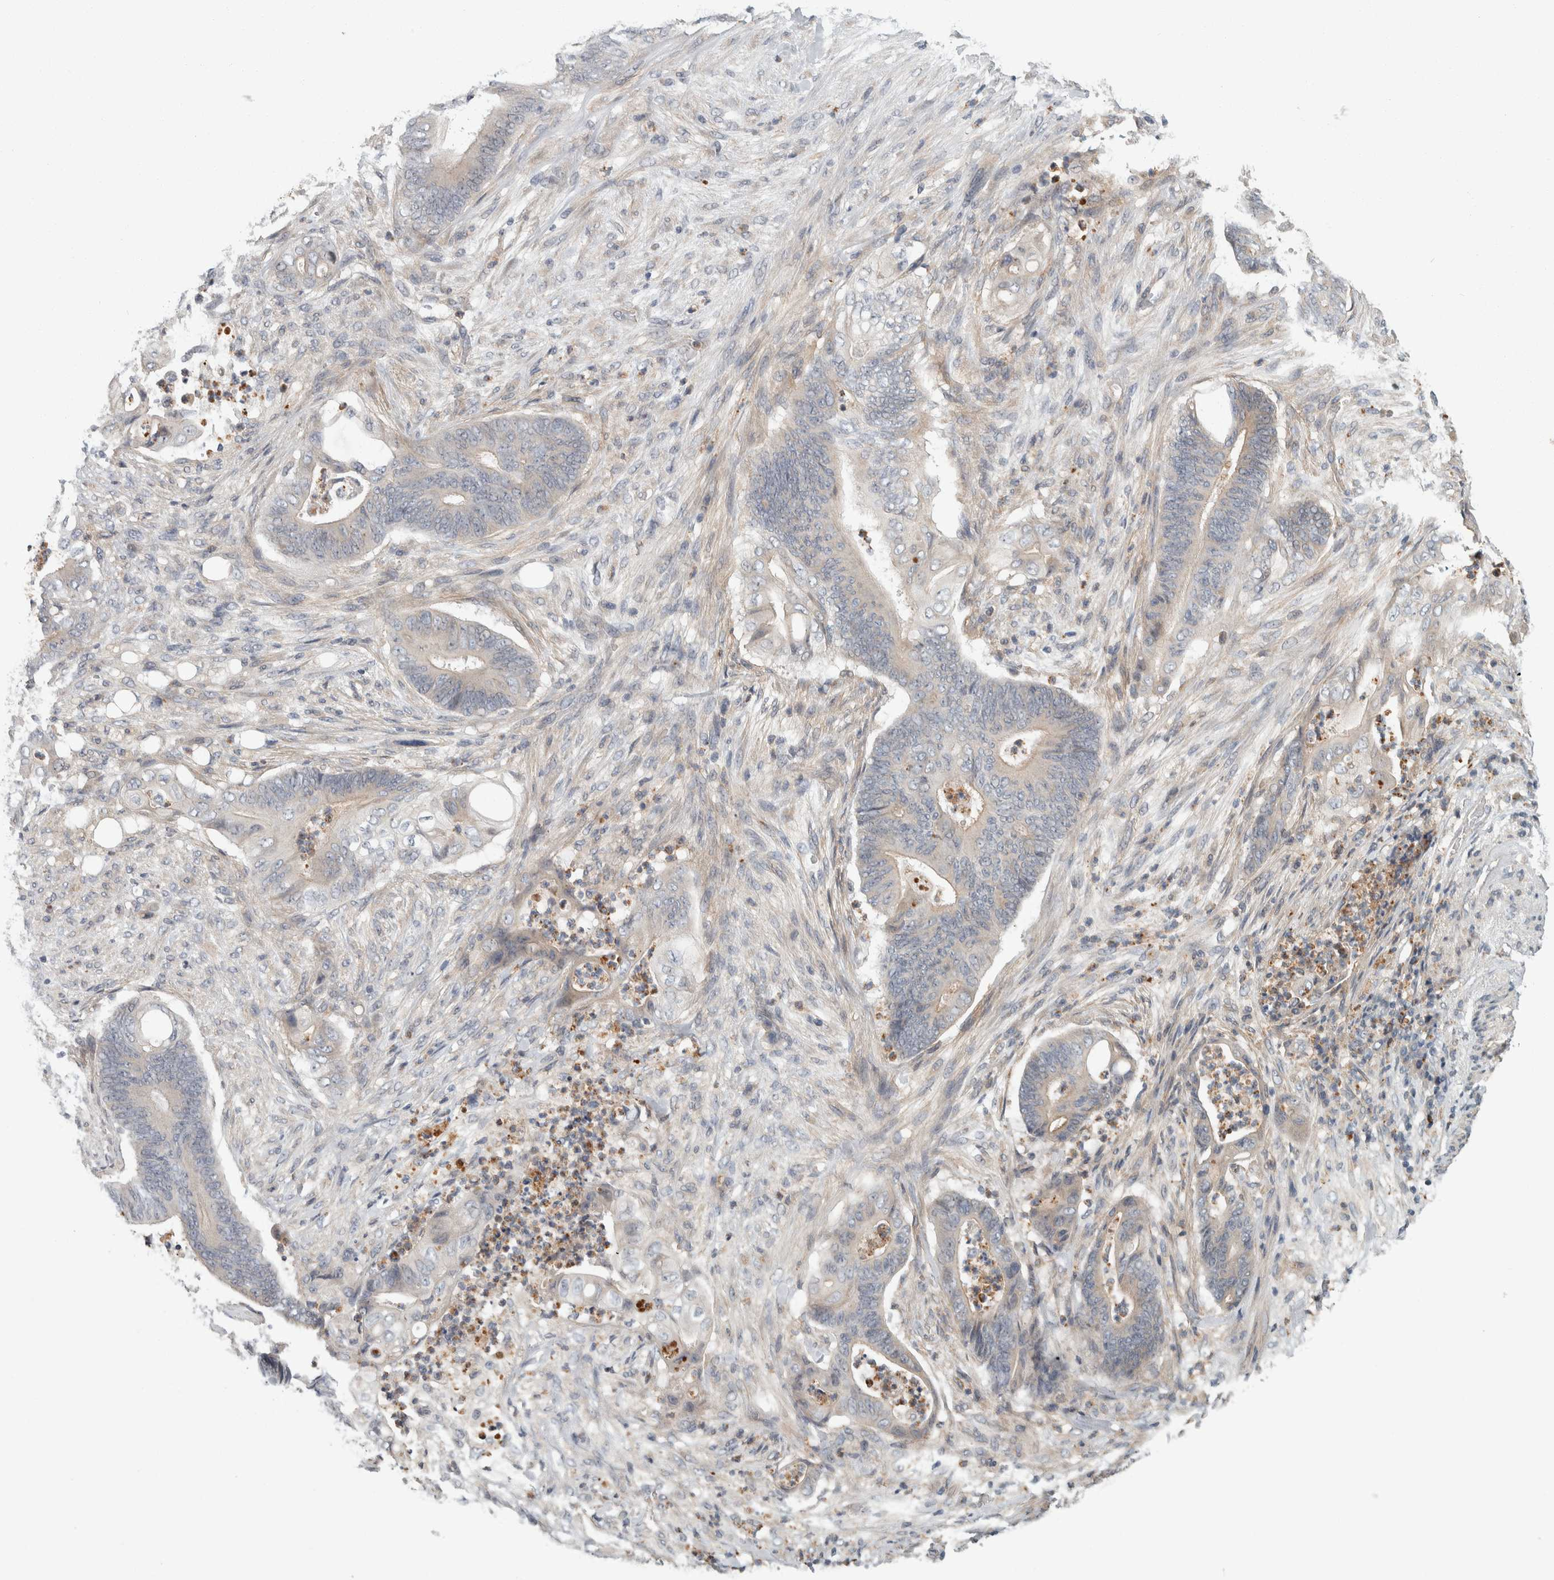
{"staining": {"intensity": "negative", "quantity": "none", "location": "none"}, "tissue": "stomach cancer", "cell_type": "Tumor cells", "image_type": "cancer", "snomed": [{"axis": "morphology", "description": "Adenocarcinoma, NOS"}, {"axis": "topography", "description": "Stomach"}], "caption": "Micrograph shows no protein staining in tumor cells of adenocarcinoma (stomach) tissue. (Stains: DAB IHC with hematoxylin counter stain, Microscopy: brightfield microscopy at high magnification).", "gene": "KCNJ3", "patient": {"sex": "female", "age": 73}}